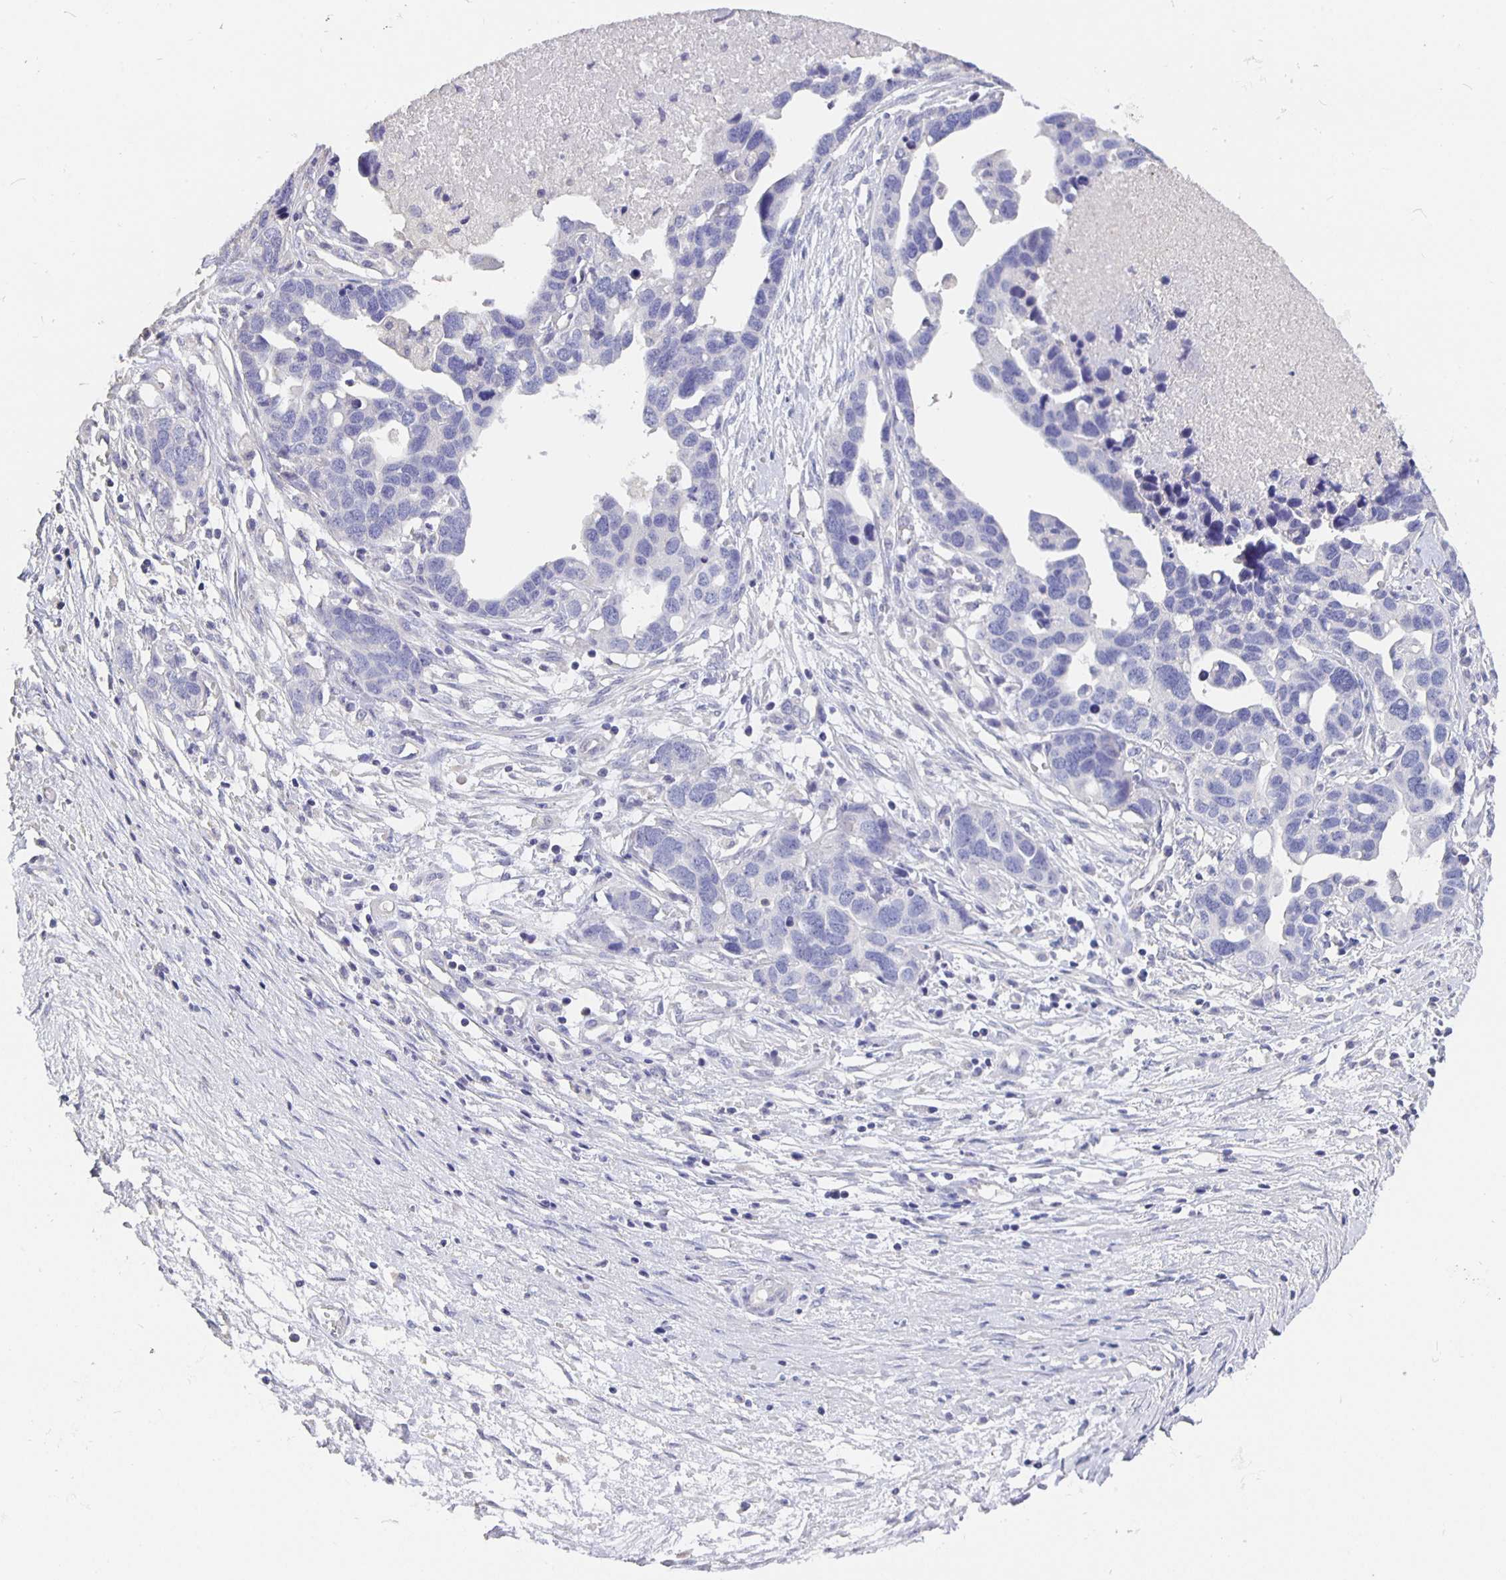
{"staining": {"intensity": "negative", "quantity": "none", "location": "none"}, "tissue": "ovarian cancer", "cell_type": "Tumor cells", "image_type": "cancer", "snomed": [{"axis": "morphology", "description": "Cystadenocarcinoma, serous, NOS"}, {"axis": "topography", "description": "Ovary"}], "caption": "High magnification brightfield microscopy of ovarian cancer (serous cystadenocarcinoma) stained with DAB (brown) and counterstained with hematoxylin (blue): tumor cells show no significant staining.", "gene": "CFAP74", "patient": {"sex": "female", "age": 54}}